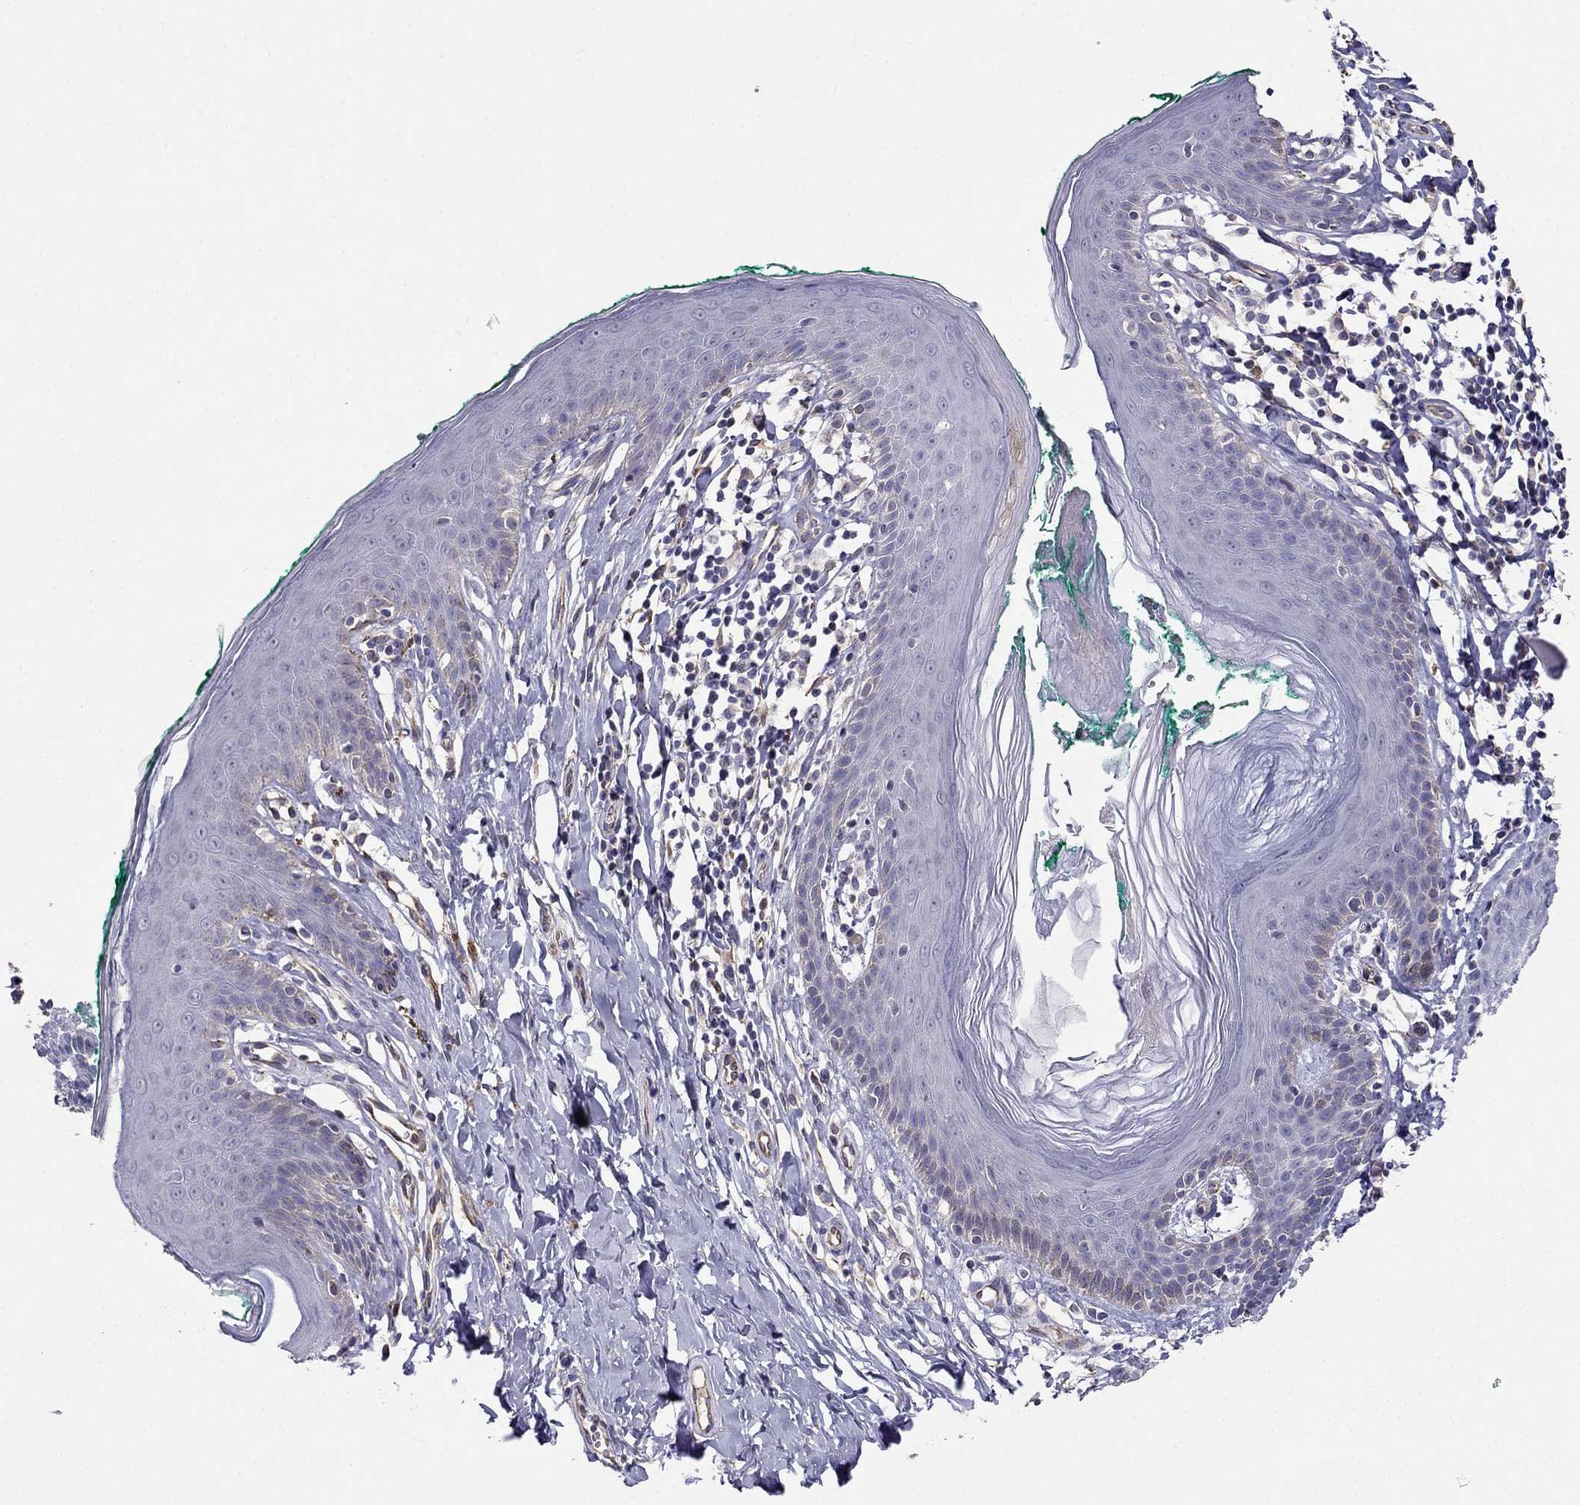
{"staining": {"intensity": "negative", "quantity": "none", "location": "none"}, "tissue": "skin", "cell_type": "Epidermal cells", "image_type": "normal", "snomed": [{"axis": "morphology", "description": "Normal tissue, NOS"}, {"axis": "topography", "description": "Vulva"}], "caption": "IHC histopathology image of normal skin: human skin stained with DAB (3,3'-diaminobenzidine) reveals no significant protein staining in epidermal cells. (Brightfield microscopy of DAB (3,3'-diaminobenzidine) IHC at high magnification).", "gene": "SPINT4", "patient": {"sex": "female", "age": 66}}